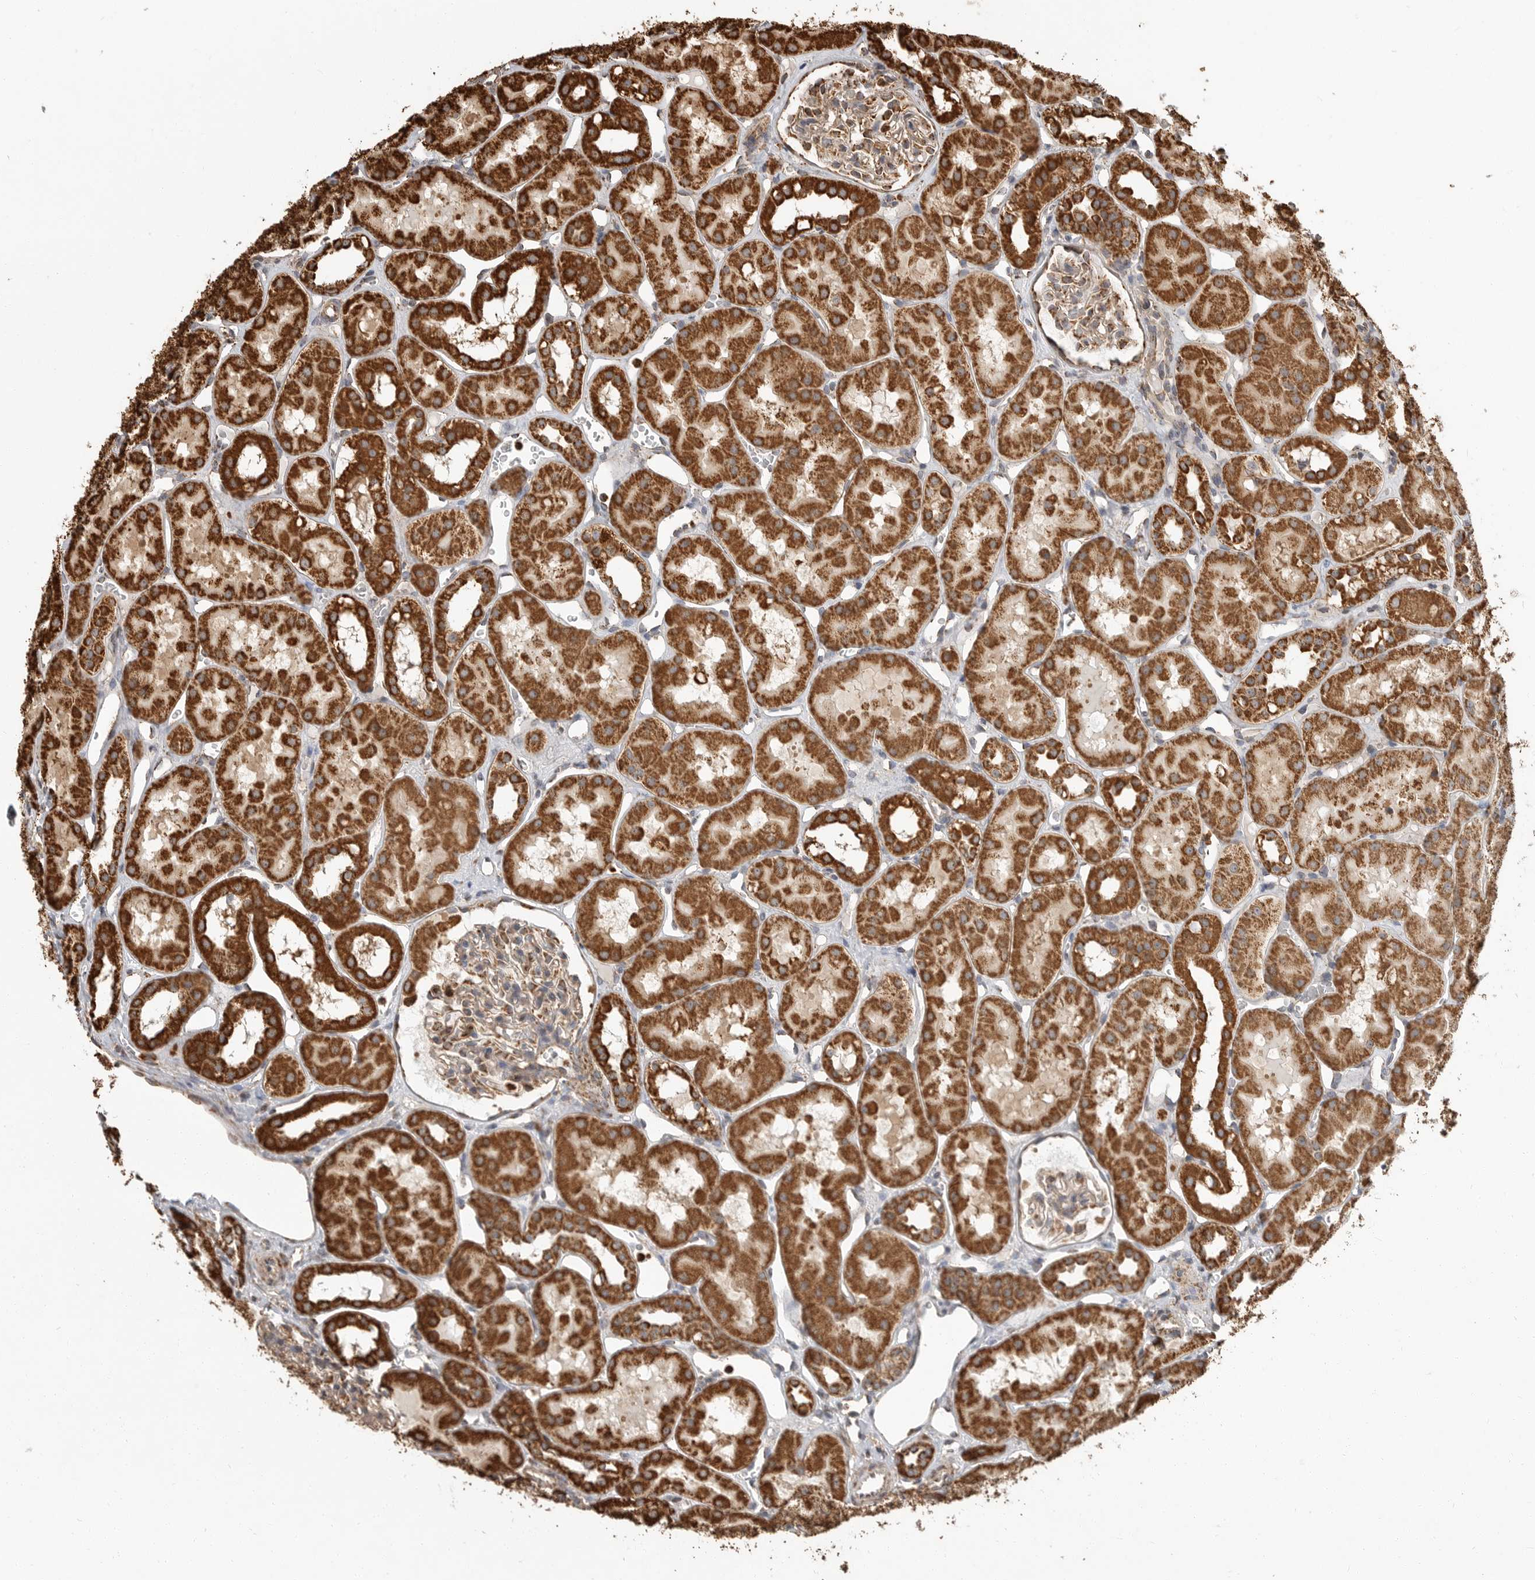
{"staining": {"intensity": "moderate", "quantity": ">75%", "location": "cytoplasmic/membranous"}, "tissue": "kidney", "cell_type": "Cells in glomeruli", "image_type": "normal", "snomed": [{"axis": "morphology", "description": "Normal tissue, NOS"}, {"axis": "topography", "description": "Kidney"}], "caption": "Immunohistochemical staining of unremarkable kidney exhibits moderate cytoplasmic/membranous protein expression in about >75% of cells in glomeruli. Using DAB (3,3'-diaminobenzidine) (brown) and hematoxylin (blue) stains, captured at high magnification using brightfield microscopy.", "gene": "GCNT2", "patient": {"sex": "male", "age": 16}}